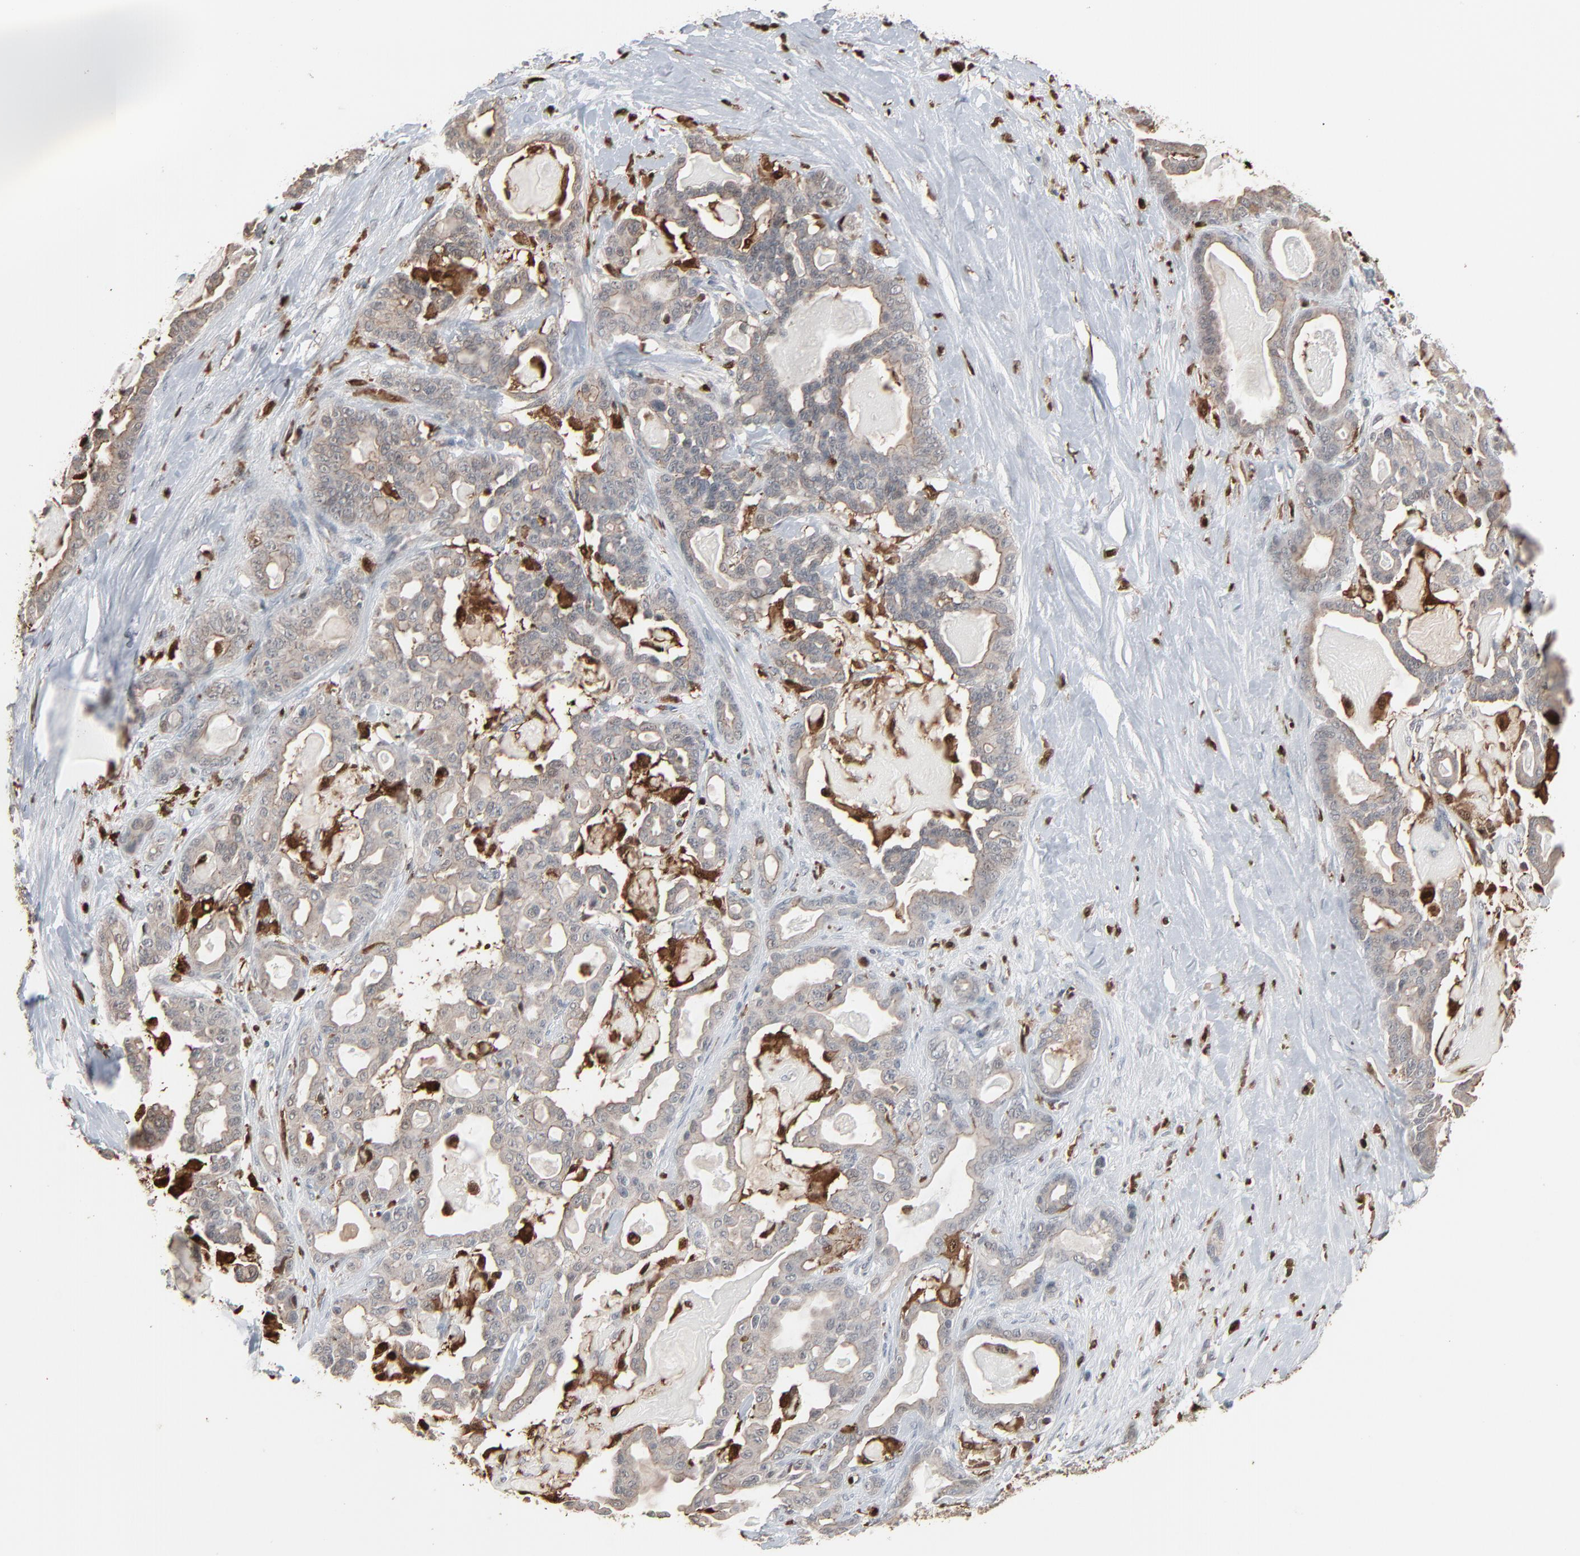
{"staining": {"intensity": "weak", "quantity": ">75%", "location": "cytoplasmic/membranous"}, "tissue": "pancreatic cancer", "cell_type": "Tumor cells", "image_type": "cancer", "snomed": [{"axis": "morphology", "description": "Adenocarcinoma, NOS"}, {"axis": "topography", "description": "Pancreas"}], "caption": "Human pancreatic adenocarcinoma stained for a protein (brown) demonstrates weak cytoplasmic/membranous positive expression in about >75% of tumor cells.", "gene": "DOCK8", "patient": {"sex": "male", "age": 63}}